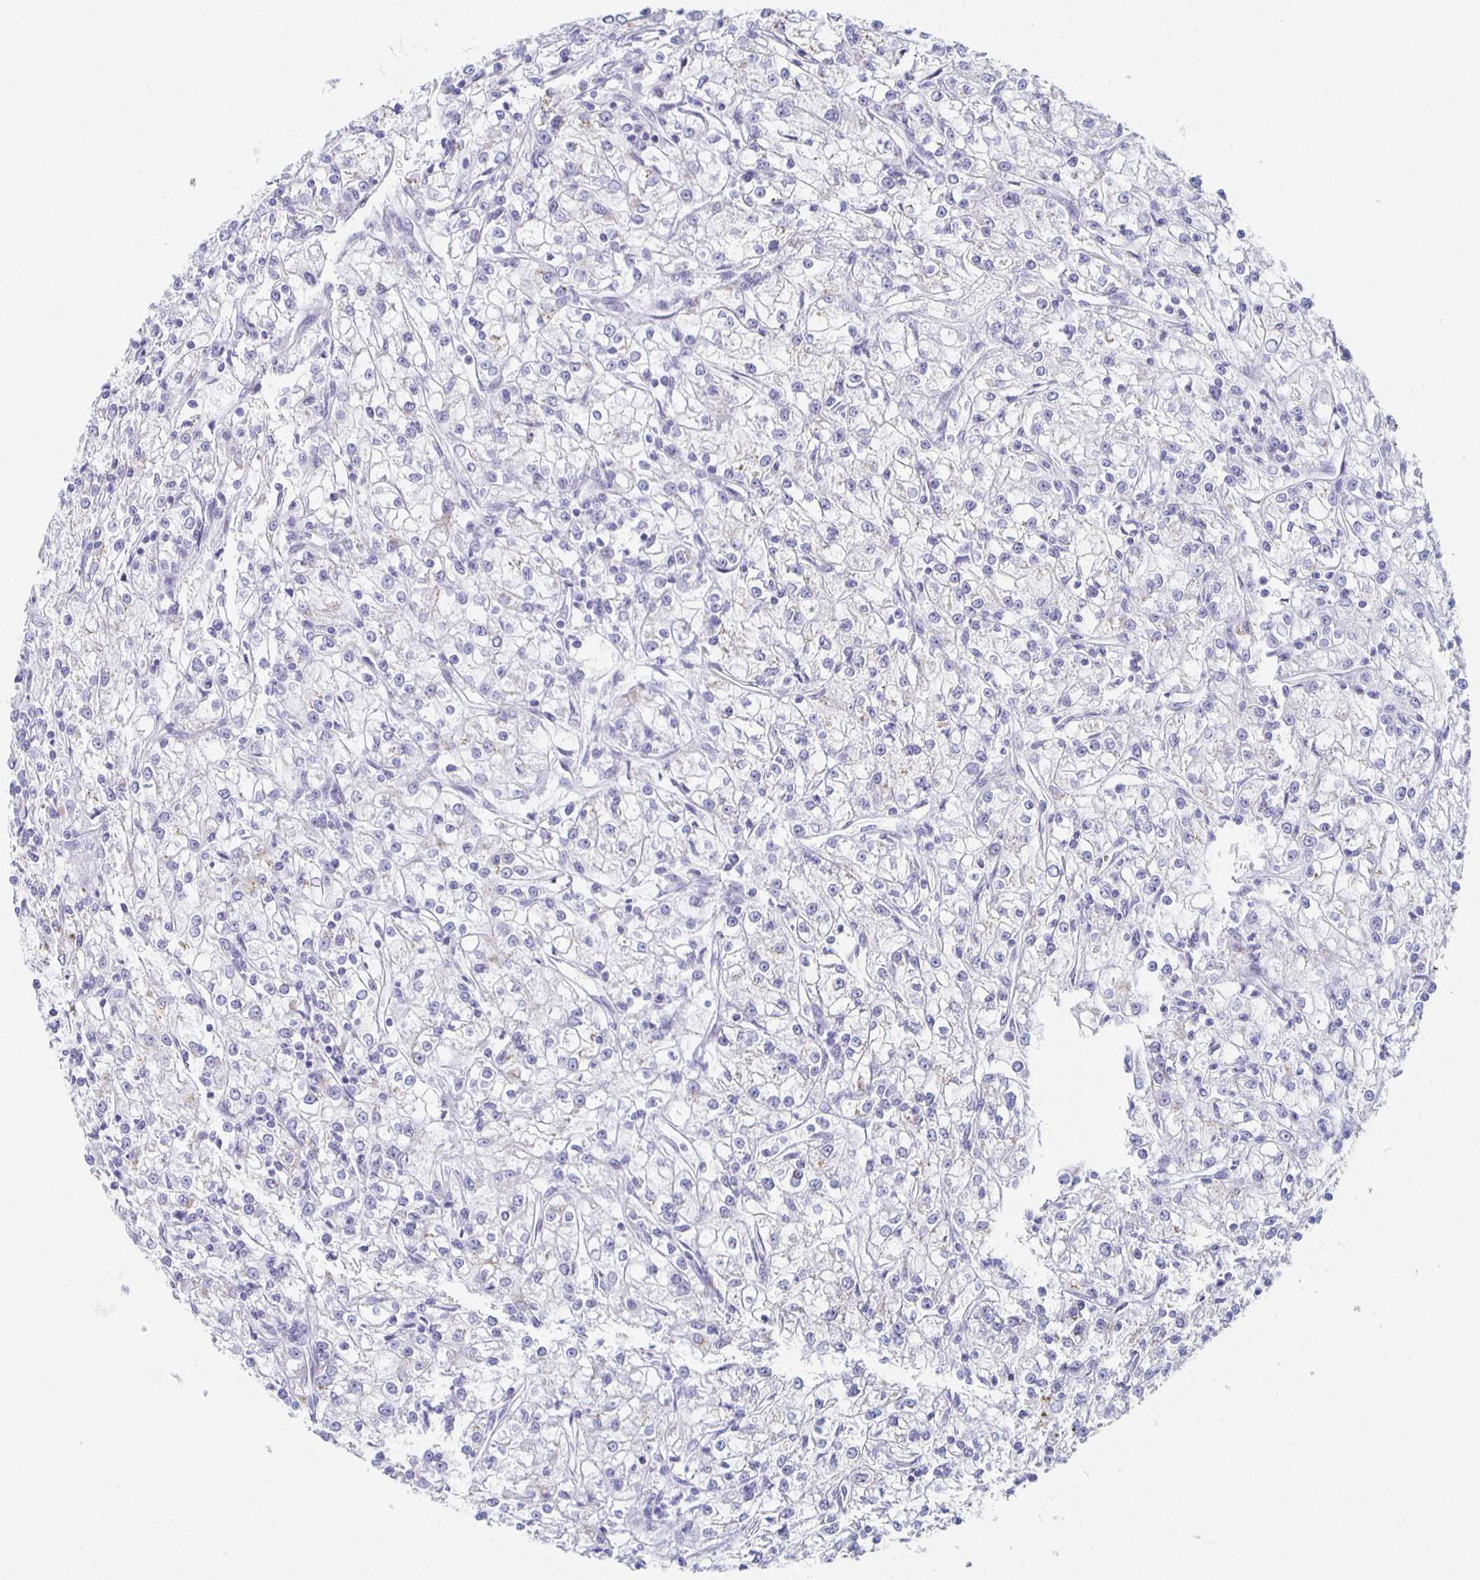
{"staining": {"intensity": "negative", "quantity": "none", "location": "none"}, "tissue": "renal cancer", "cell_type": "Tumor cells", "image_type": "cancer", "snomed": [{"axis": "morphology", "description": "Adenocarcinoma, NOS"}, {"axis": "topography", "description": "Kidney"}], "caption": "Image shows no significant protein positivity in tumor cells of adenocarcinoma (renal).", "gene": "TEX44", "patient": {"sex": "female", "age": 59}}